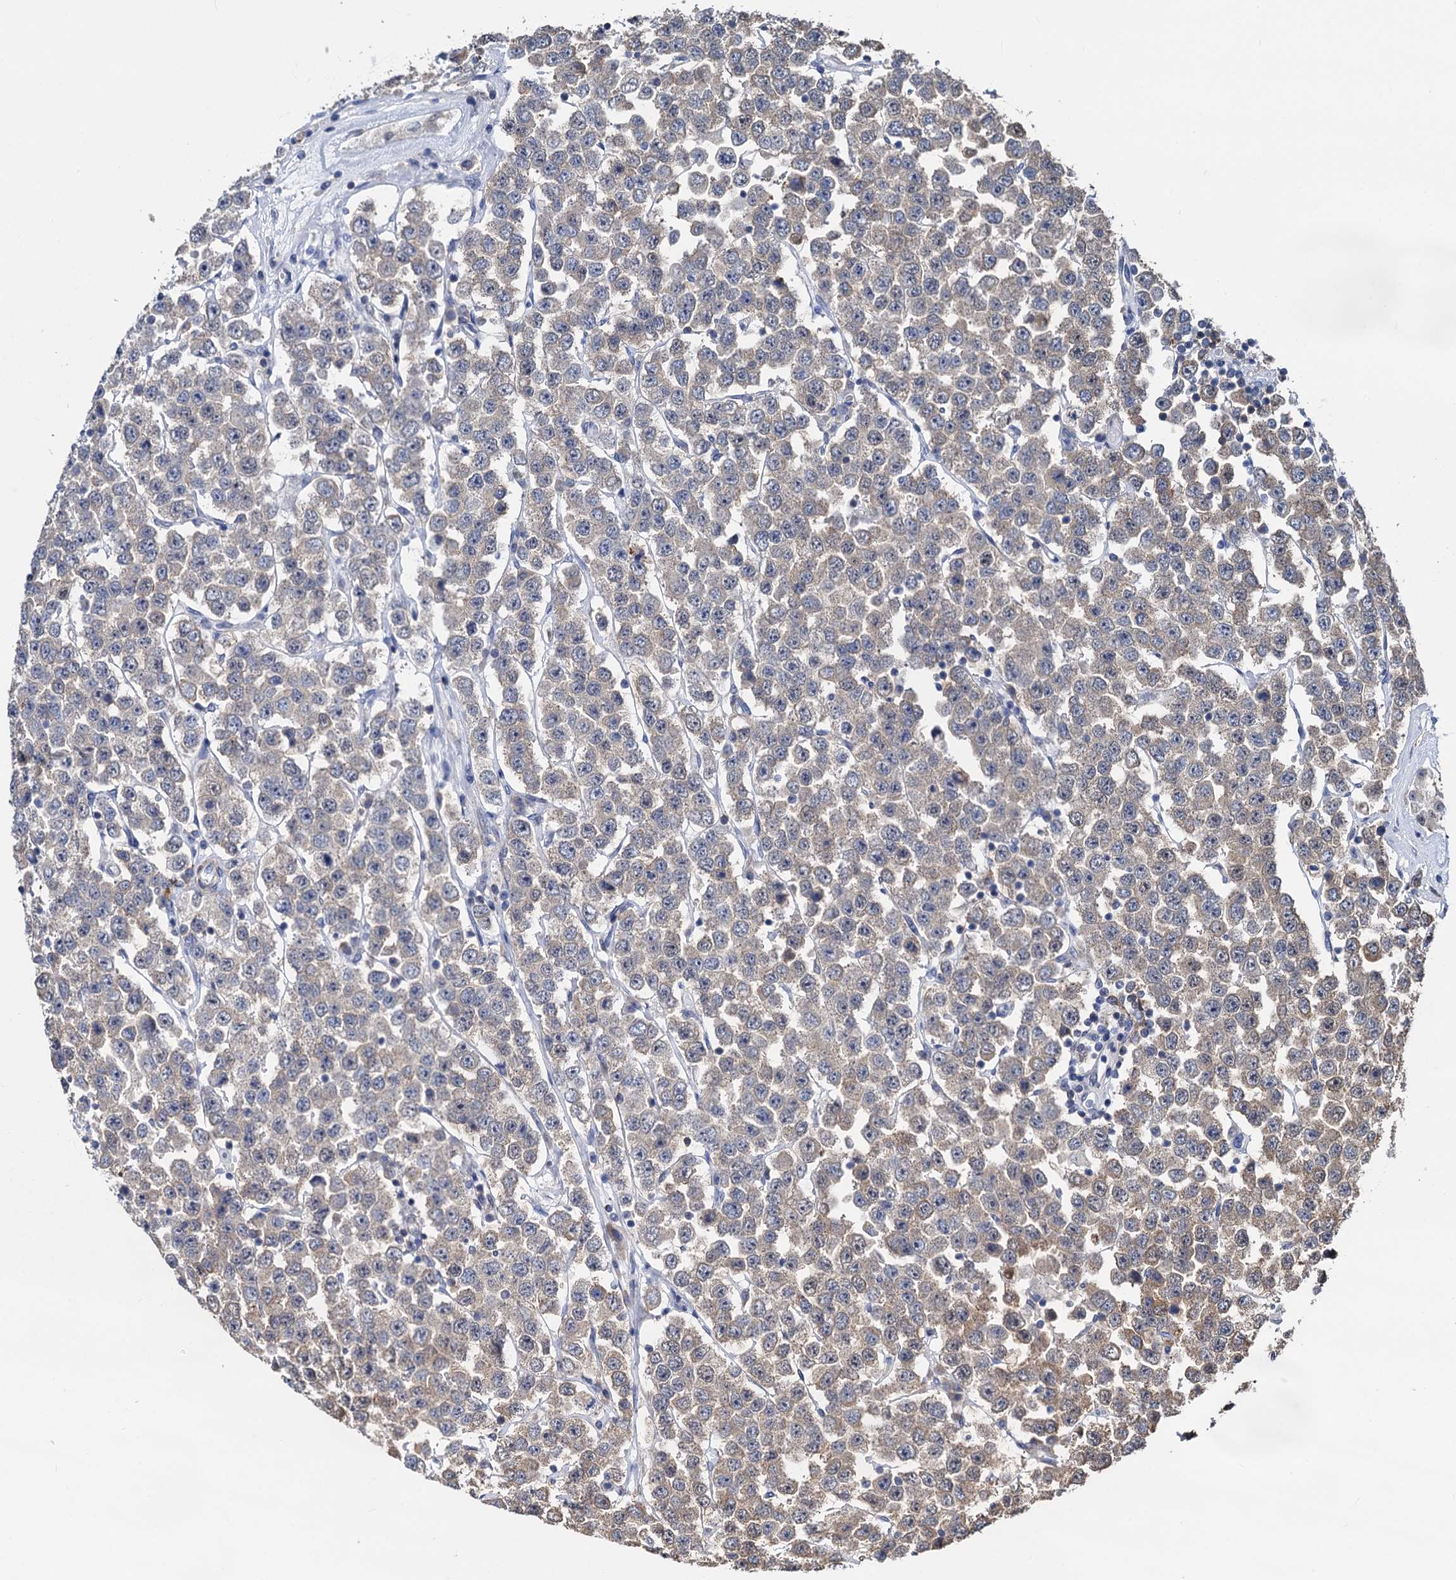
{"staining": {"intensity": "weak", "quantity": "25%-75%", "location": "cytoplasmic/membranous"}, "tissue": "testis cancer", "cell_type": "Tumor cells", "image_type": "cancer", "snomed": [{"axis": "morphology", "description": "Seminoma, NOS"}, {"axis": "topography", "description": "Testis"}], "caption": "Immunohistochemistry image of human testis cancer stained for a protein (brown), which exhibits low levels of weak cytoplasmic/membranous expression in approximately 25%-75% of tumor cells.", "gene": "PSMD4", "patient": {"sex": "male", "age": 28}}